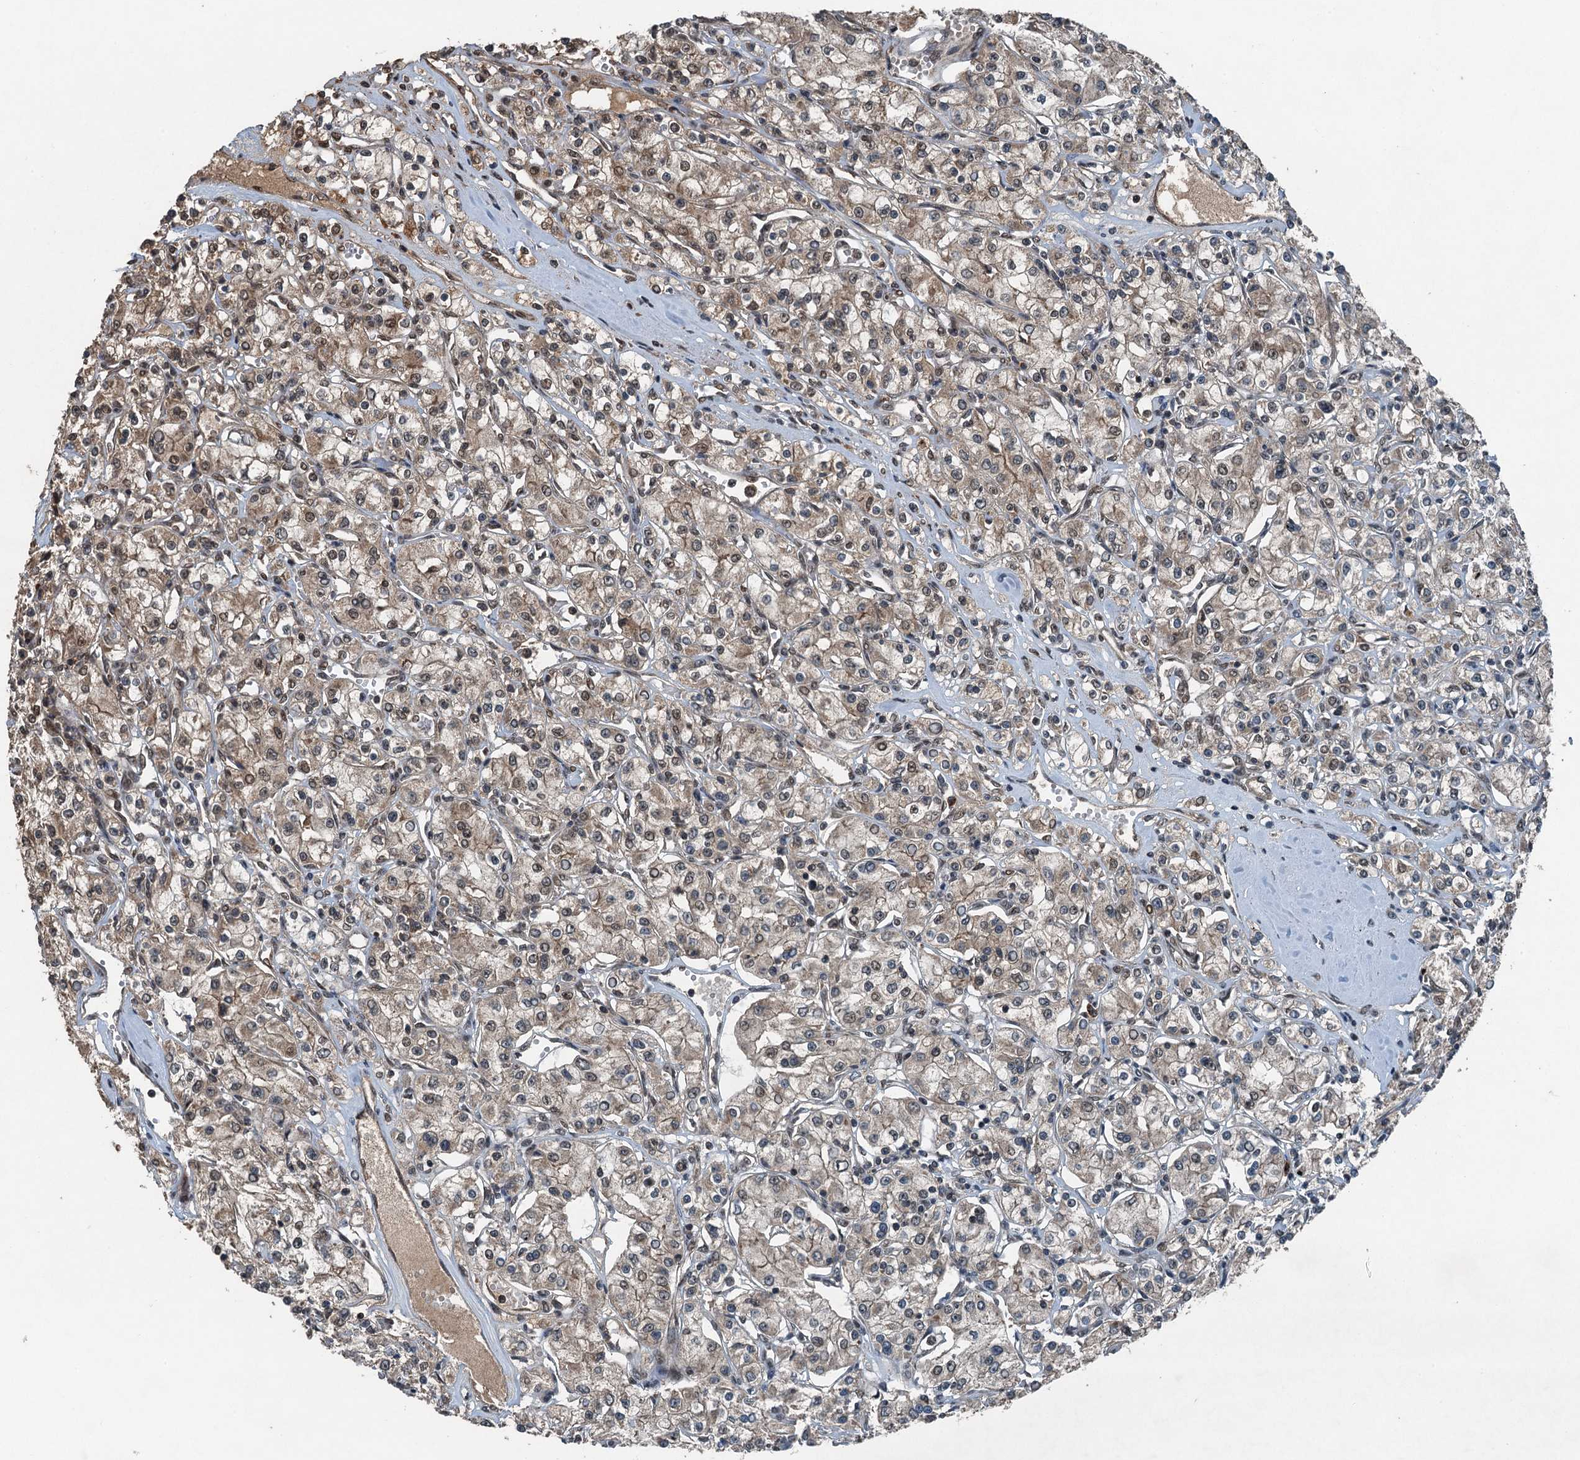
{"staining": {"intensity": "weak", "quantity": ">75%", "location": "cytoplasmic/membranous"}, "tissue": "renal cancer", "cell_type": "Tumor cells", "image_type": "cancer", "snomed": [{"axis": "morphology", "description": "Adenocarcinoma, NOS"}, {"axis": "topography", "description": "Kidney"}], "caption": "Approximately >75% of tumor cells in renal cancer (adenocarcinoma) display weak cytoplasmic/membranous protein expression as visualized by brown immunohistochemical staining.", "gene": "UBXN6", "patient": {"sex": "female", "age": 59}}